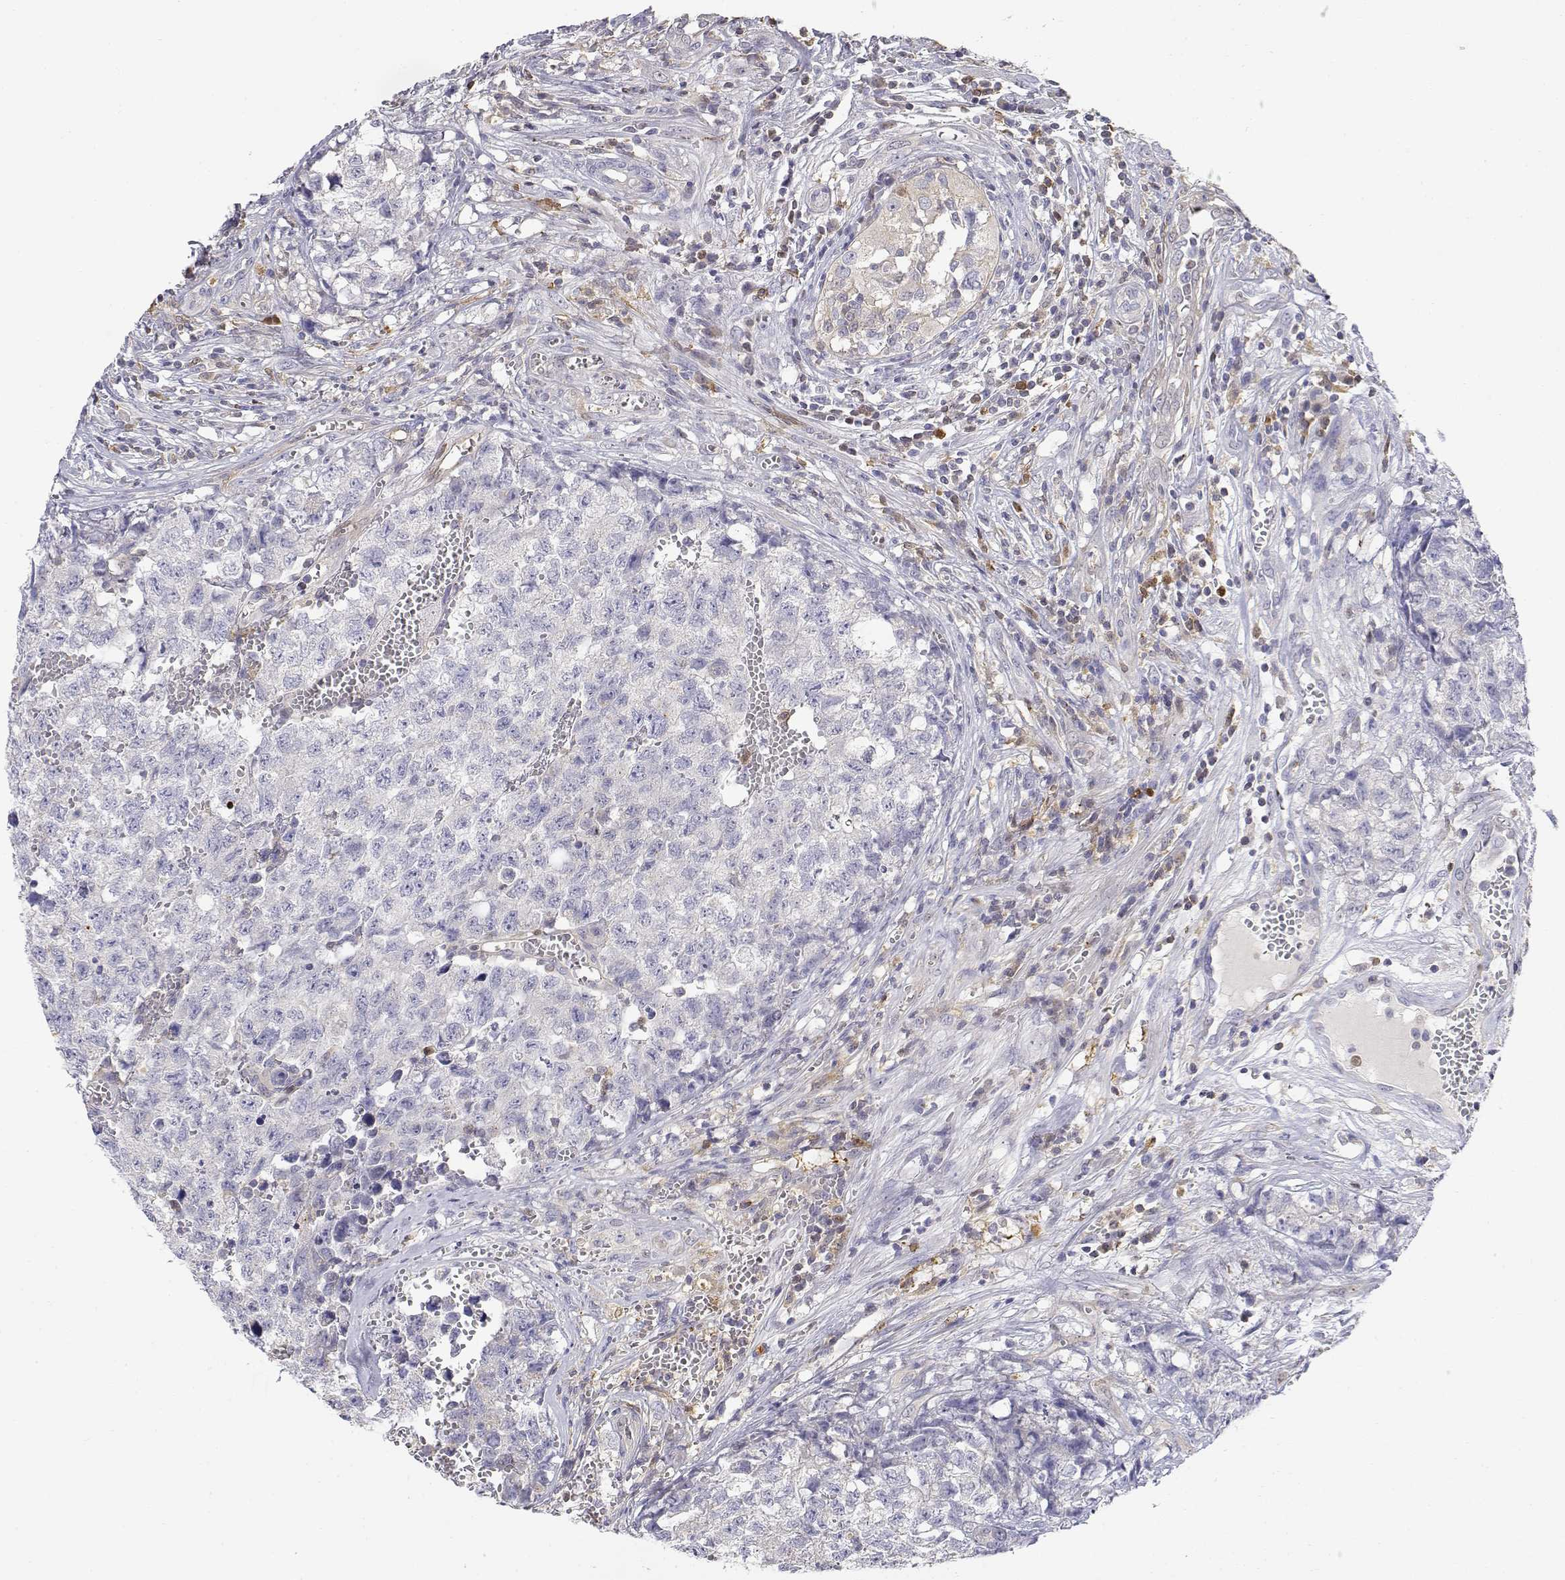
{"staining": {"intensity": "negative", "quantity": "none", "location": "none"}, "tissue": "testis cancer", "cell_type": "Tumor cells", "image_type": "cancer", "snomed": [{"axis": "morphology", "description": "Seminoma, NOS"}, {"axis": "morphology", "description": "Carcinoma, Embryonal, NOS"}, {"axis": "topography", "description": "Testis"}], "caption": "This photomicrograph is of embryonal carcinoma (testis) stained with immunohistochemistry to label a protein in brown with the nuclei are counter-stained blue. There is no staining in tumor cells.", "gene": "ADA", "patient": {"sex": "male", "age": 22}}